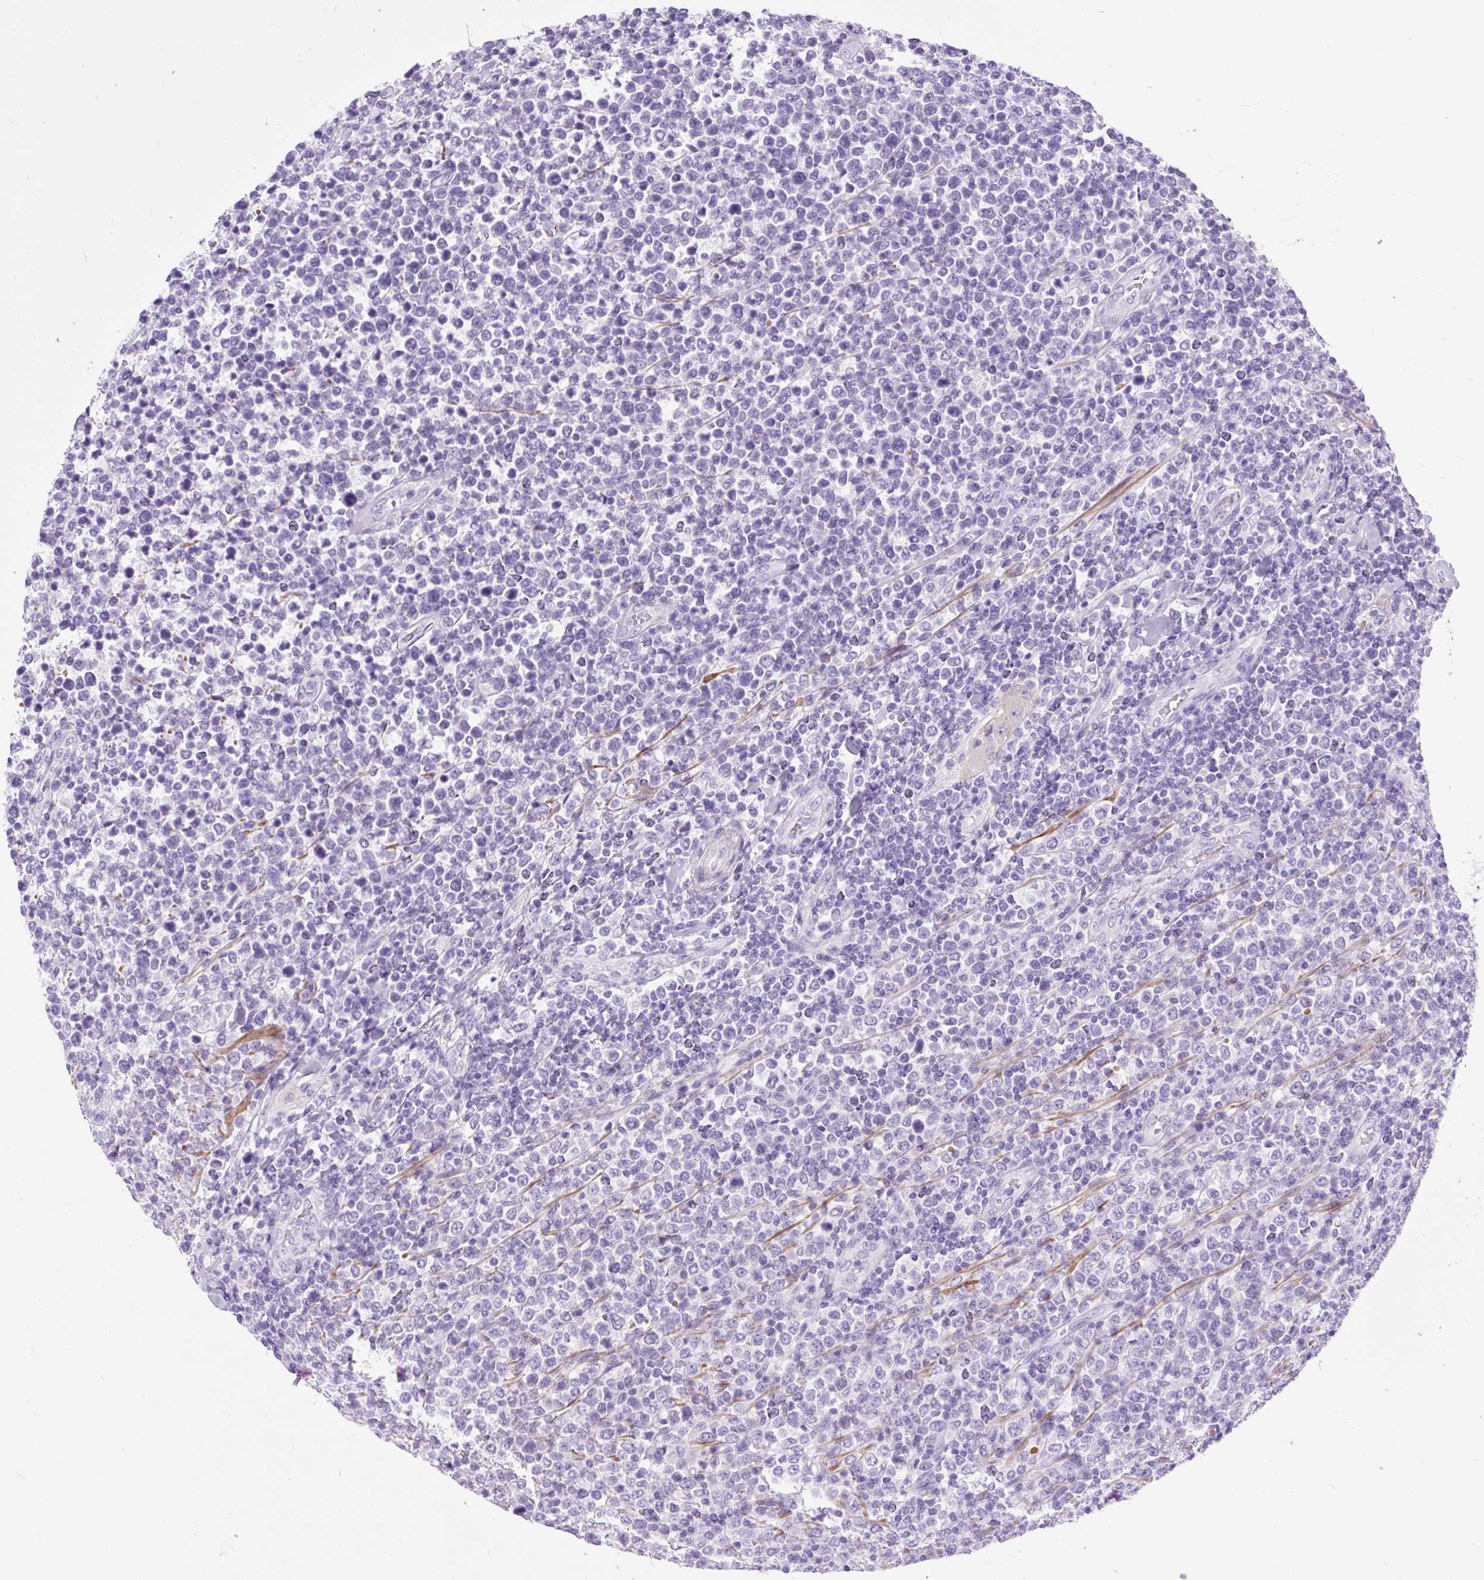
{"staining": {"intensity": "negative", "quantity": "none", "location": "none"}, "tissue": "lymphoma", "cell_type": "Tumor cells", "image_type": "cancer", "snomed": [{"axis": "morphology", "description": "Malignant lymphoma, non-Hodgkin's type, High grade"}, {"axis": "topography", "description": "Soft tissue"}], "caption": "Immunohistochemistry (IHC) photomicrograph of lymphoma stained for a protein (brown), which demonstrates no positivity in tumor cells.", "gene": "DPP6", "patient": {"sex": "female", "age": 56}}